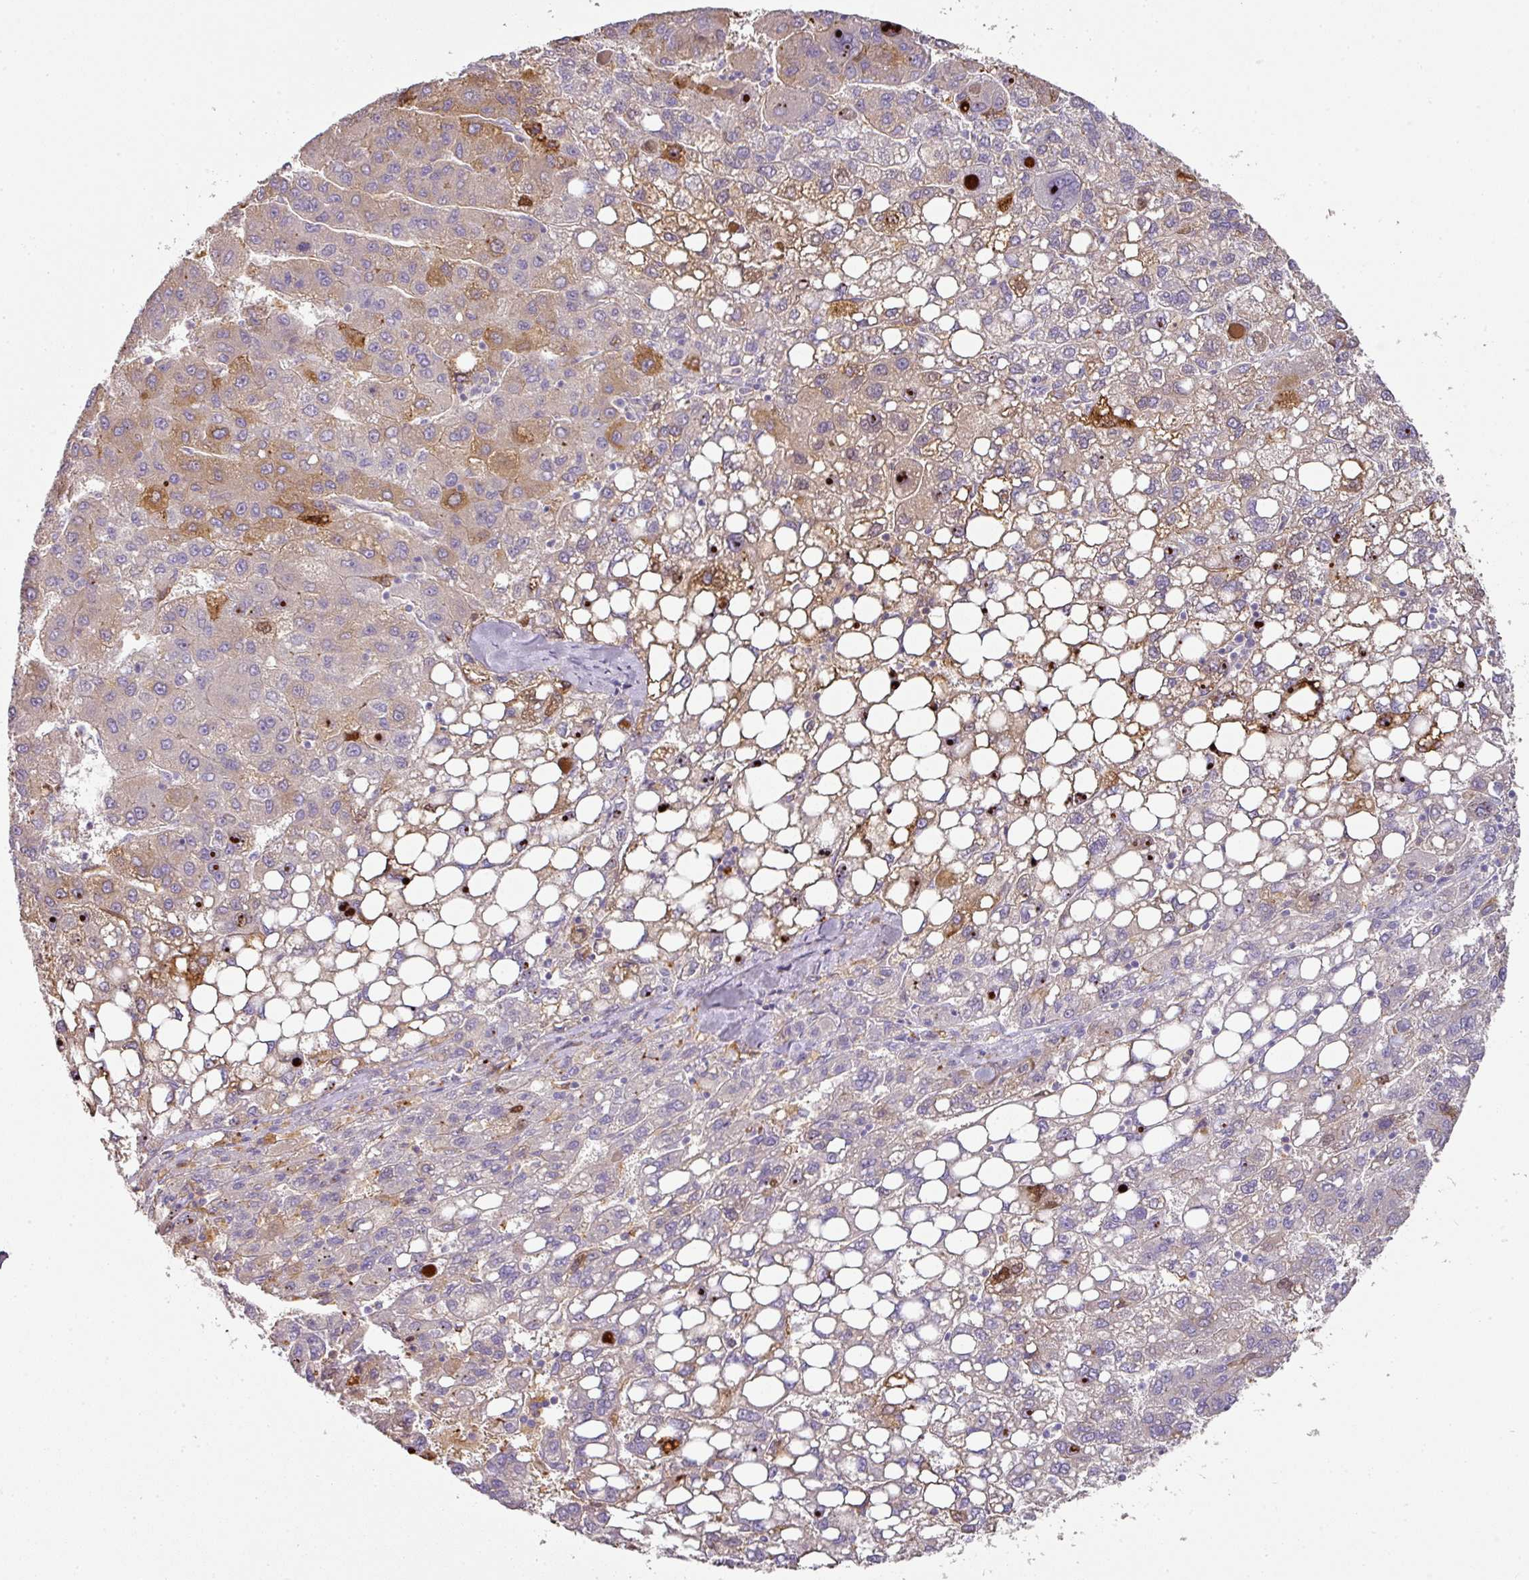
{"staining": {"intensity": "moderate", "quantity": "<25%", "location": "cytoplasmic/membranous"}, "tissue": "liver cancer", "cell_type": "Tumor cells", "image_type": "cancer", "snomed": [{"axis": "morphology", "description": "Carcinoma, Hepatocellular, NOS"}, {"axis": "topography", "description": "Liver"}], "caption": "Human hepatocellular carcinoma (liver) stained for a protein (brown) displays moderate cytoplasmic/membranous positive expression in about <25% of tumor cells.", "gene": "CCZ1", "patient": {"sex": "female", "age": 82}}